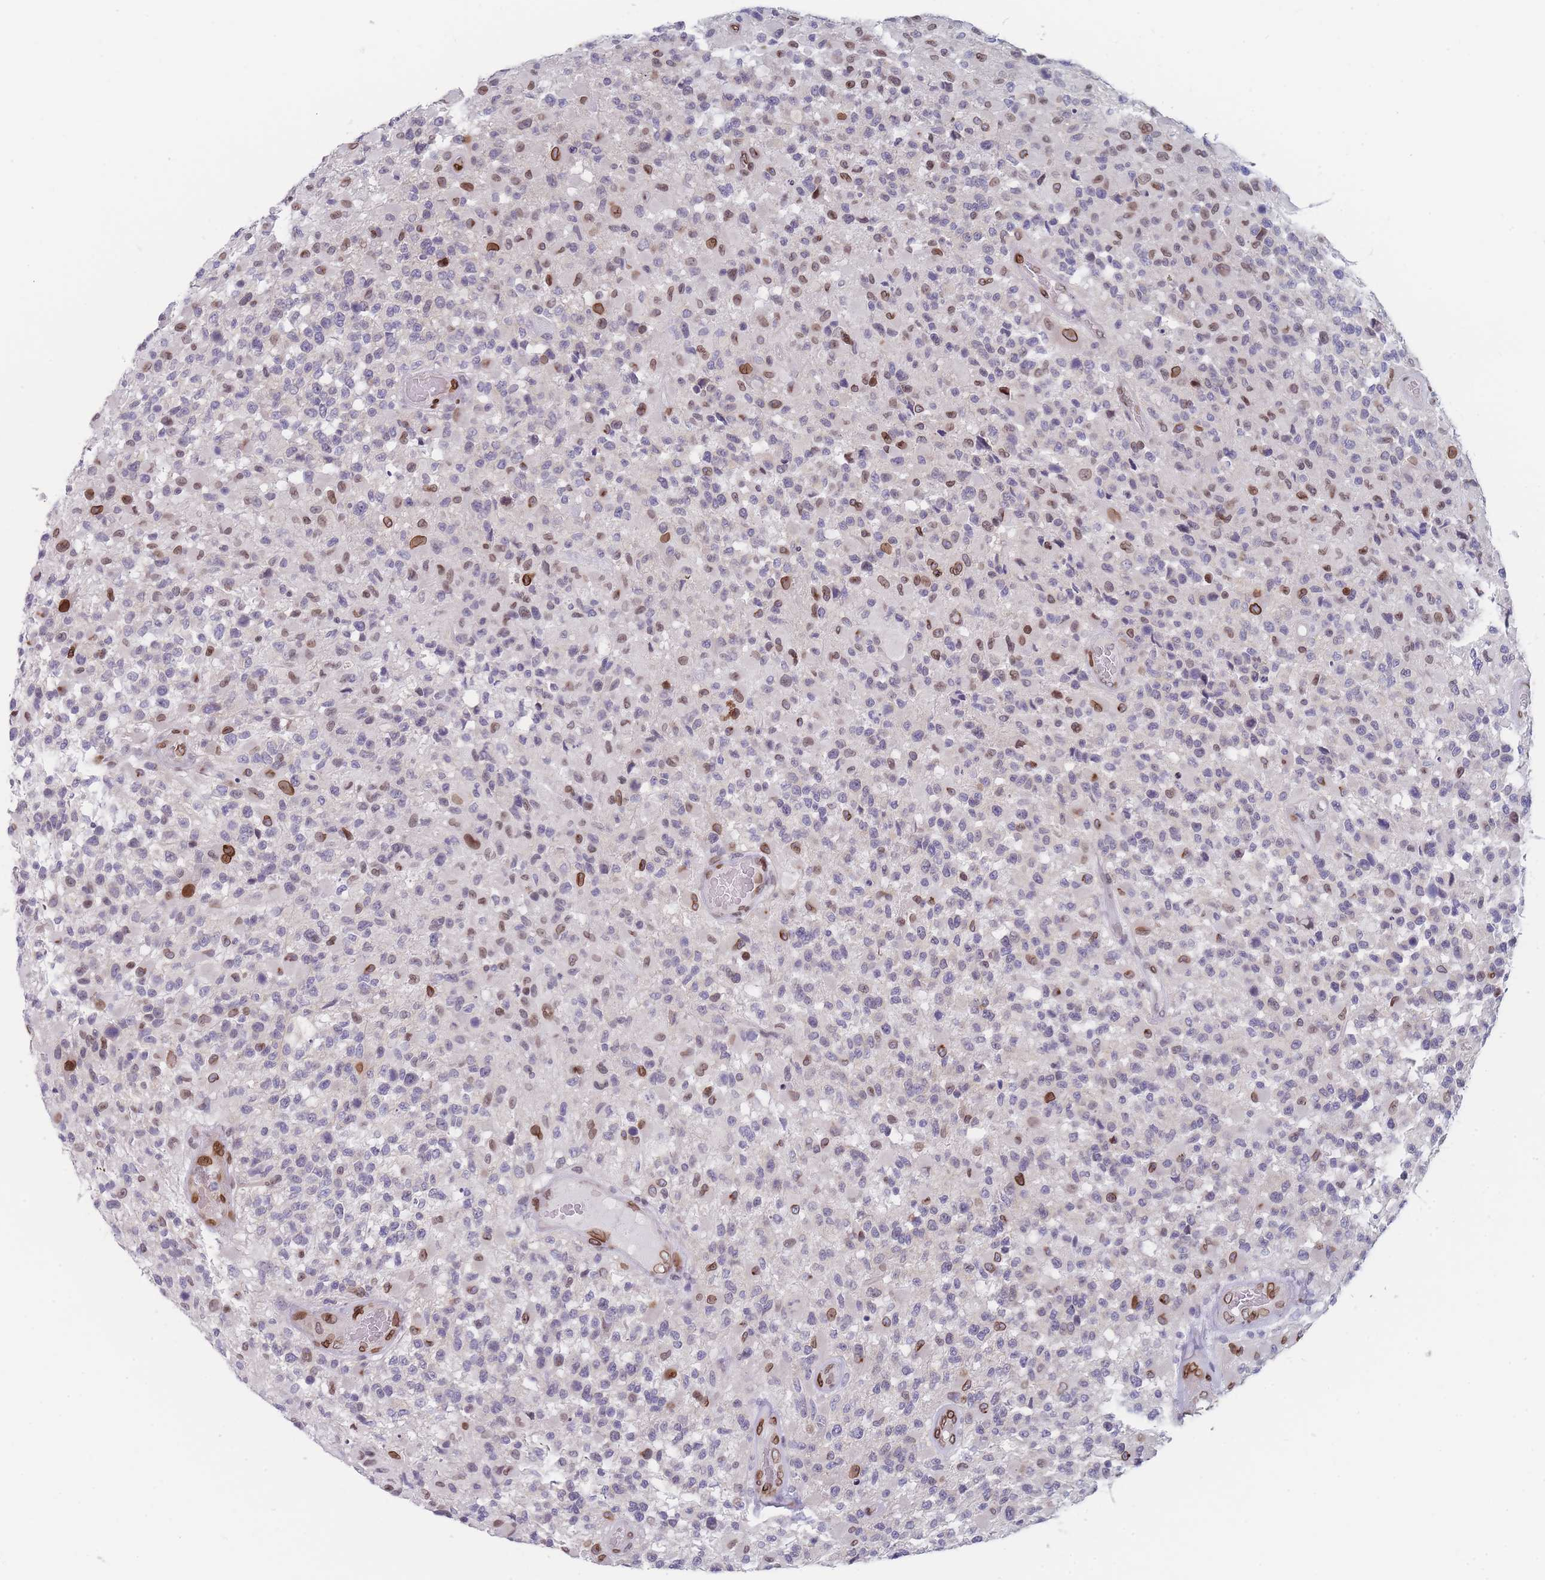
{"staining": {"intensity": "moderate", "quantity": "25%-75%", "location": "cytoplasmic/membranous,nuclear"}, "tissue": "glioma", "cell_type": "Tumor cells", "image_type": "cancer", "snomed": [{"axis": "morphology", "description": "Glioma, malignant, High grade"}, {"axis": "morphology", "description": "Glioblastoma, NOS"}, {"axis": "topography", "description": "Brain"}], "caption": "Immunohistochemical staining of glioblastoma exhibits medium levels of moderate cytoplasmic/membranous and nuclear expression in about 25%-75% of tumor cells.", "gene": "ZBTB1", "patient": {"sex": "male", "age": 60}}